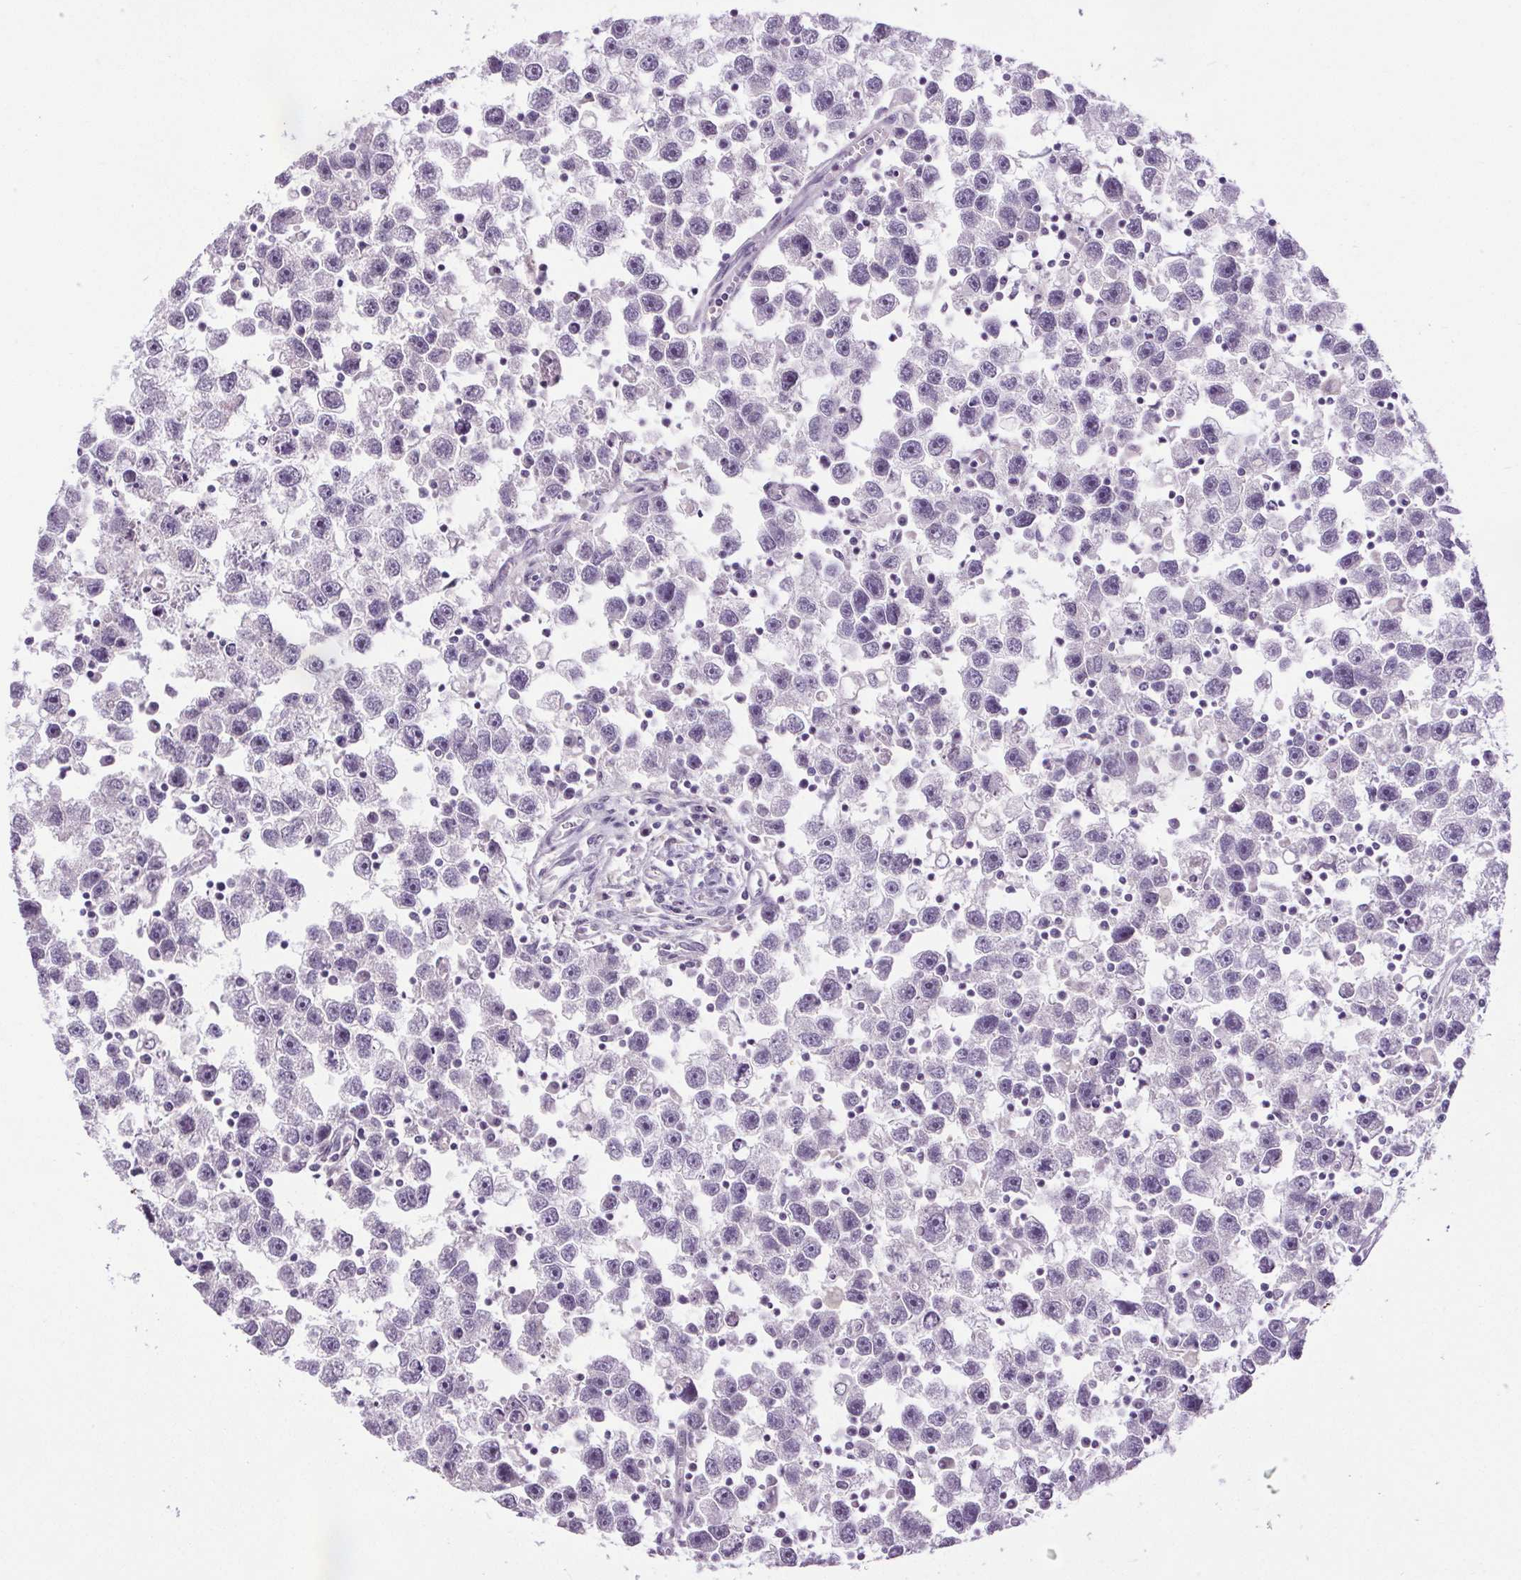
{"staining": {"intensity": "negative", "quantity": "none", "location": "none"}, "tissue": "testis cancer", "cell_type": "Tumor cells", "image_type": "cancer", "snomed": [{"axis": "morphology", "description": "Seminoma, NOS"}, {"axis": "topography", "description": "Testis"}], "caption": "Testis seminoma stained for a protein using immunohistochemistry (IHC) shows no expression tumor cells.", "gene": "SLC2A9", "patient": {"sex": "male", "age": 30}}